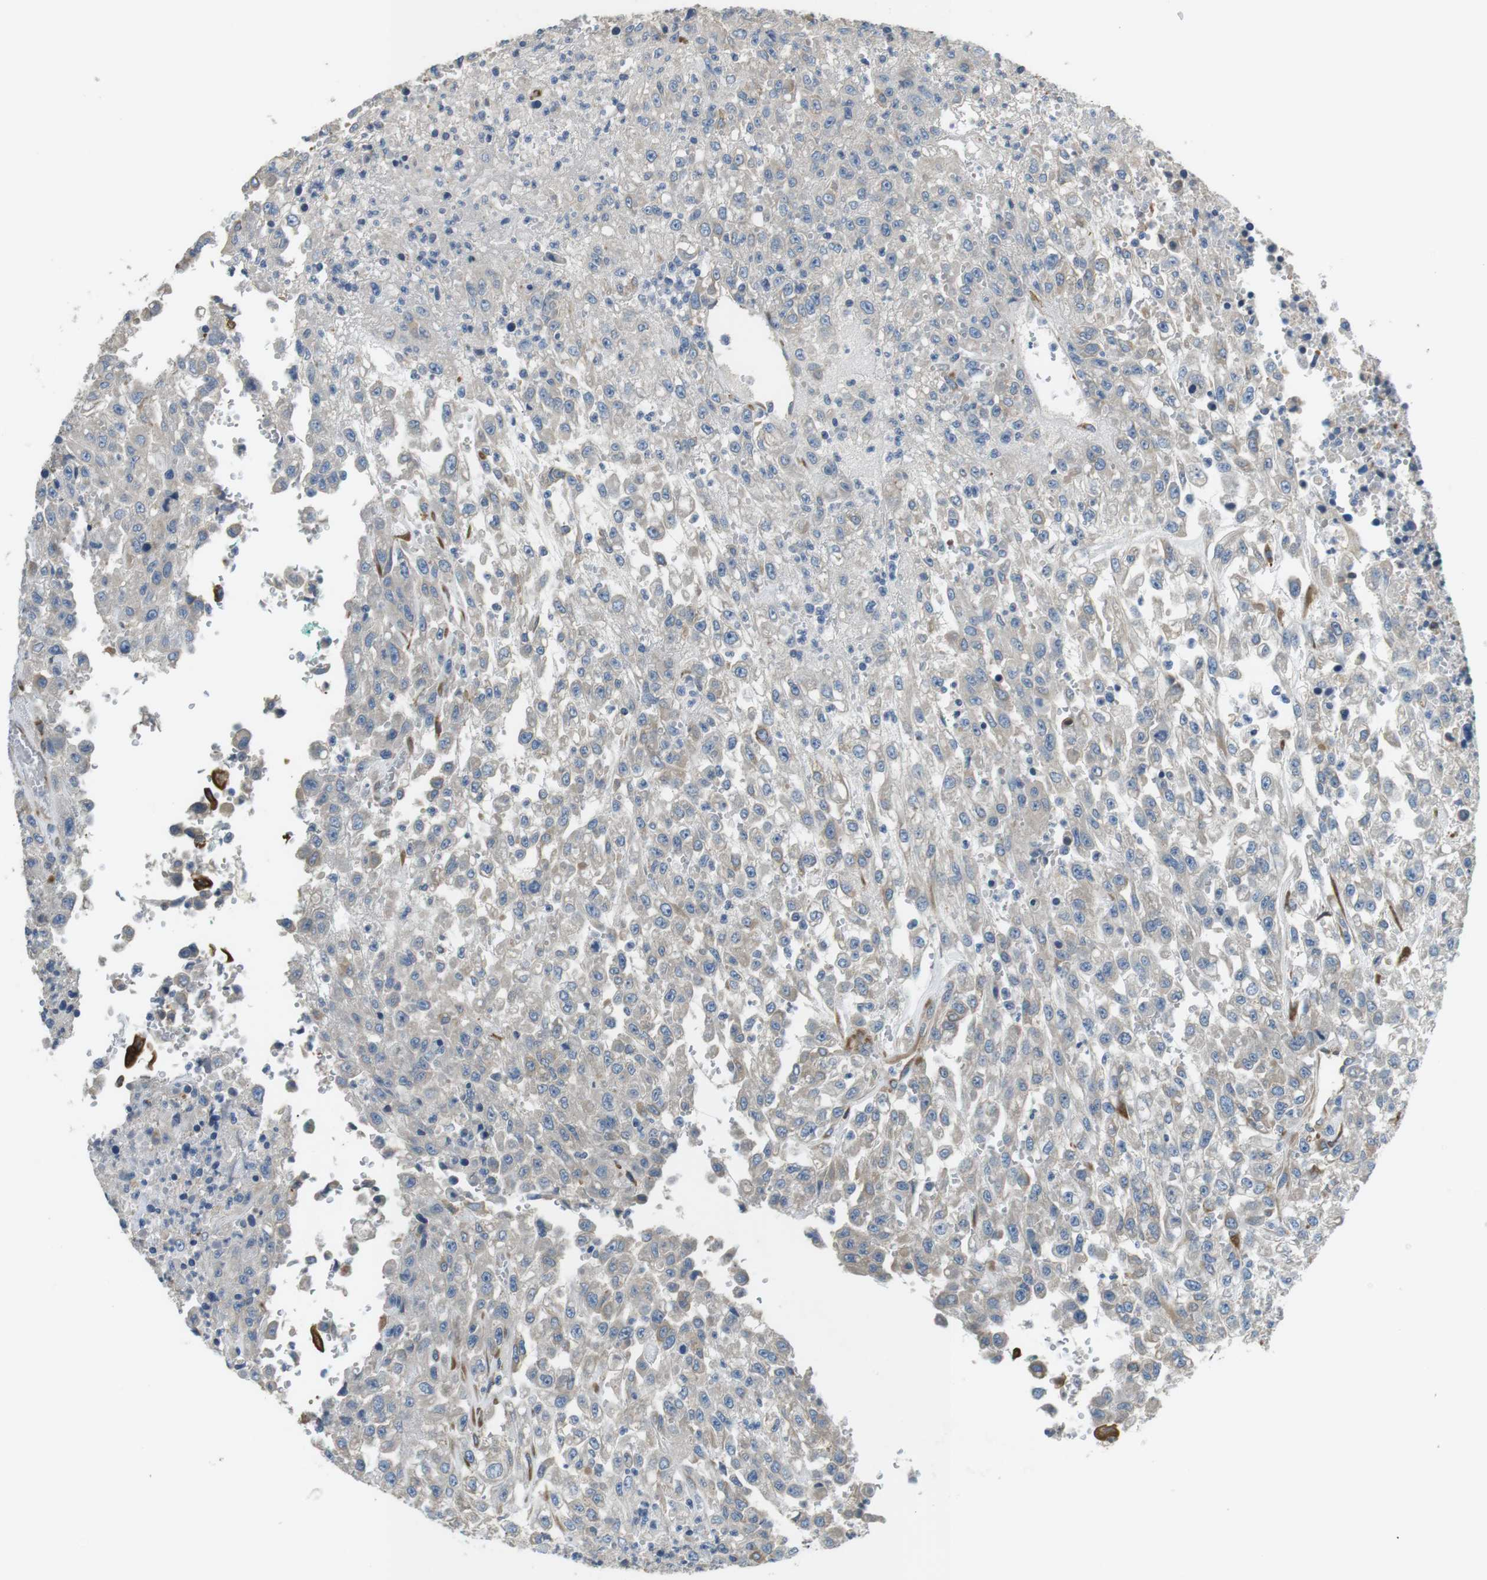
{"staining": {"intensity": "negative", "quantity": "none", "location": "none"}, "tissue": "urothelial cancer", "cell_type": "Tumor cells", "image_type": "cancer", "snomed": [{"axis": "morphology", "description": "Urothelial carcinoma, High grade"}, {"axis": "topography", "description": "Urinary bladder"}], "caption": "The immunohistochemistry (IHC) image has no significant positivity in tumor cells of urothelial cancer tissue. (Brightfield microscopy of DAB IHC at high magnification).", "gene": "UNC5CL", "patient": {"sex": "male", "age": 46}}